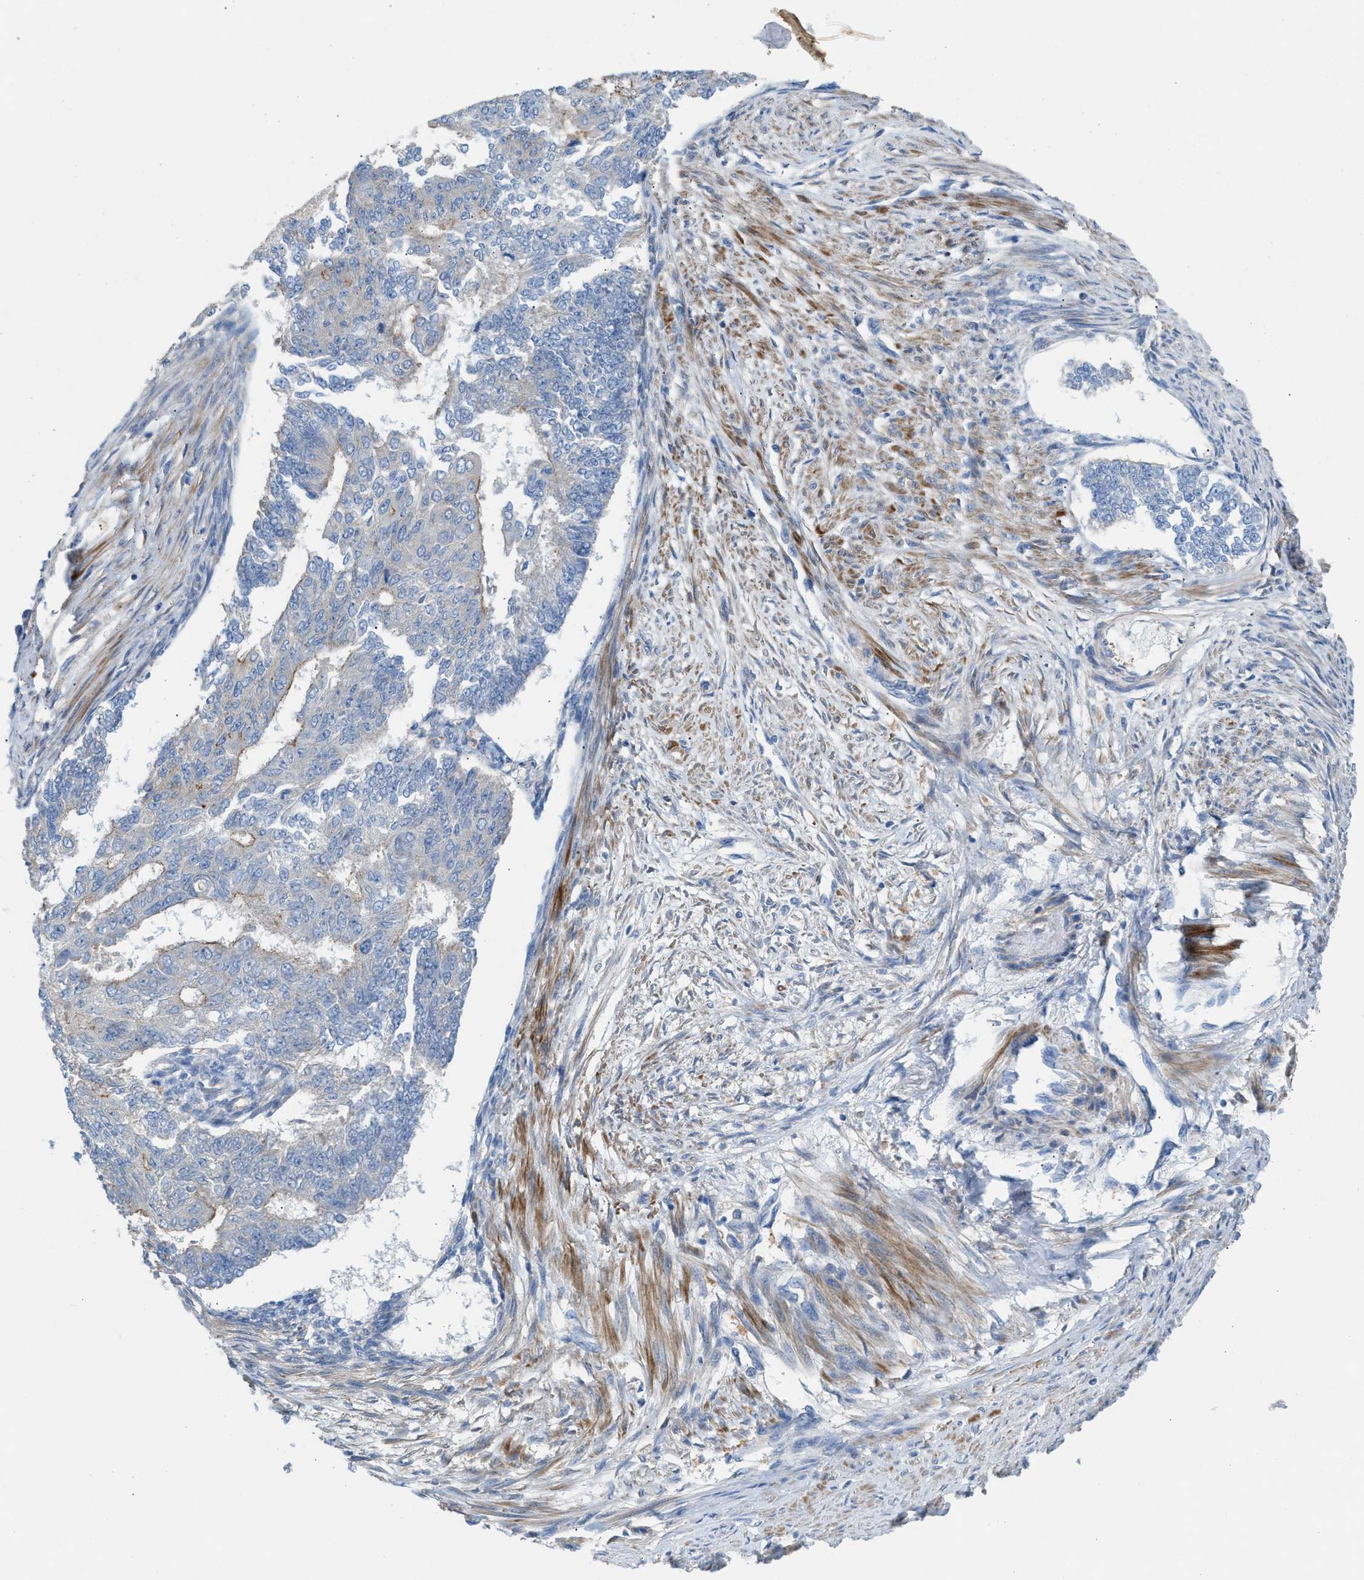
{"staining": {"intensity": "negative", "quantity": "none", "location": "none"}, "tissue": "endometrial cancer", "cell_type": "Tumor cells", "image_type": "cancer", "snomed": [{"axis": "morphology", "description": "Adenocarcinoma, NOS"}, {"axis": "topography", "description": "Endometrium"}], "caption": "The immunohistochemistry (IHC) image has no significant staining in tumor cells of endometrial cancer tissue.", "gene": "AOAH", "patient": {"sex": "female", "age": 32}}